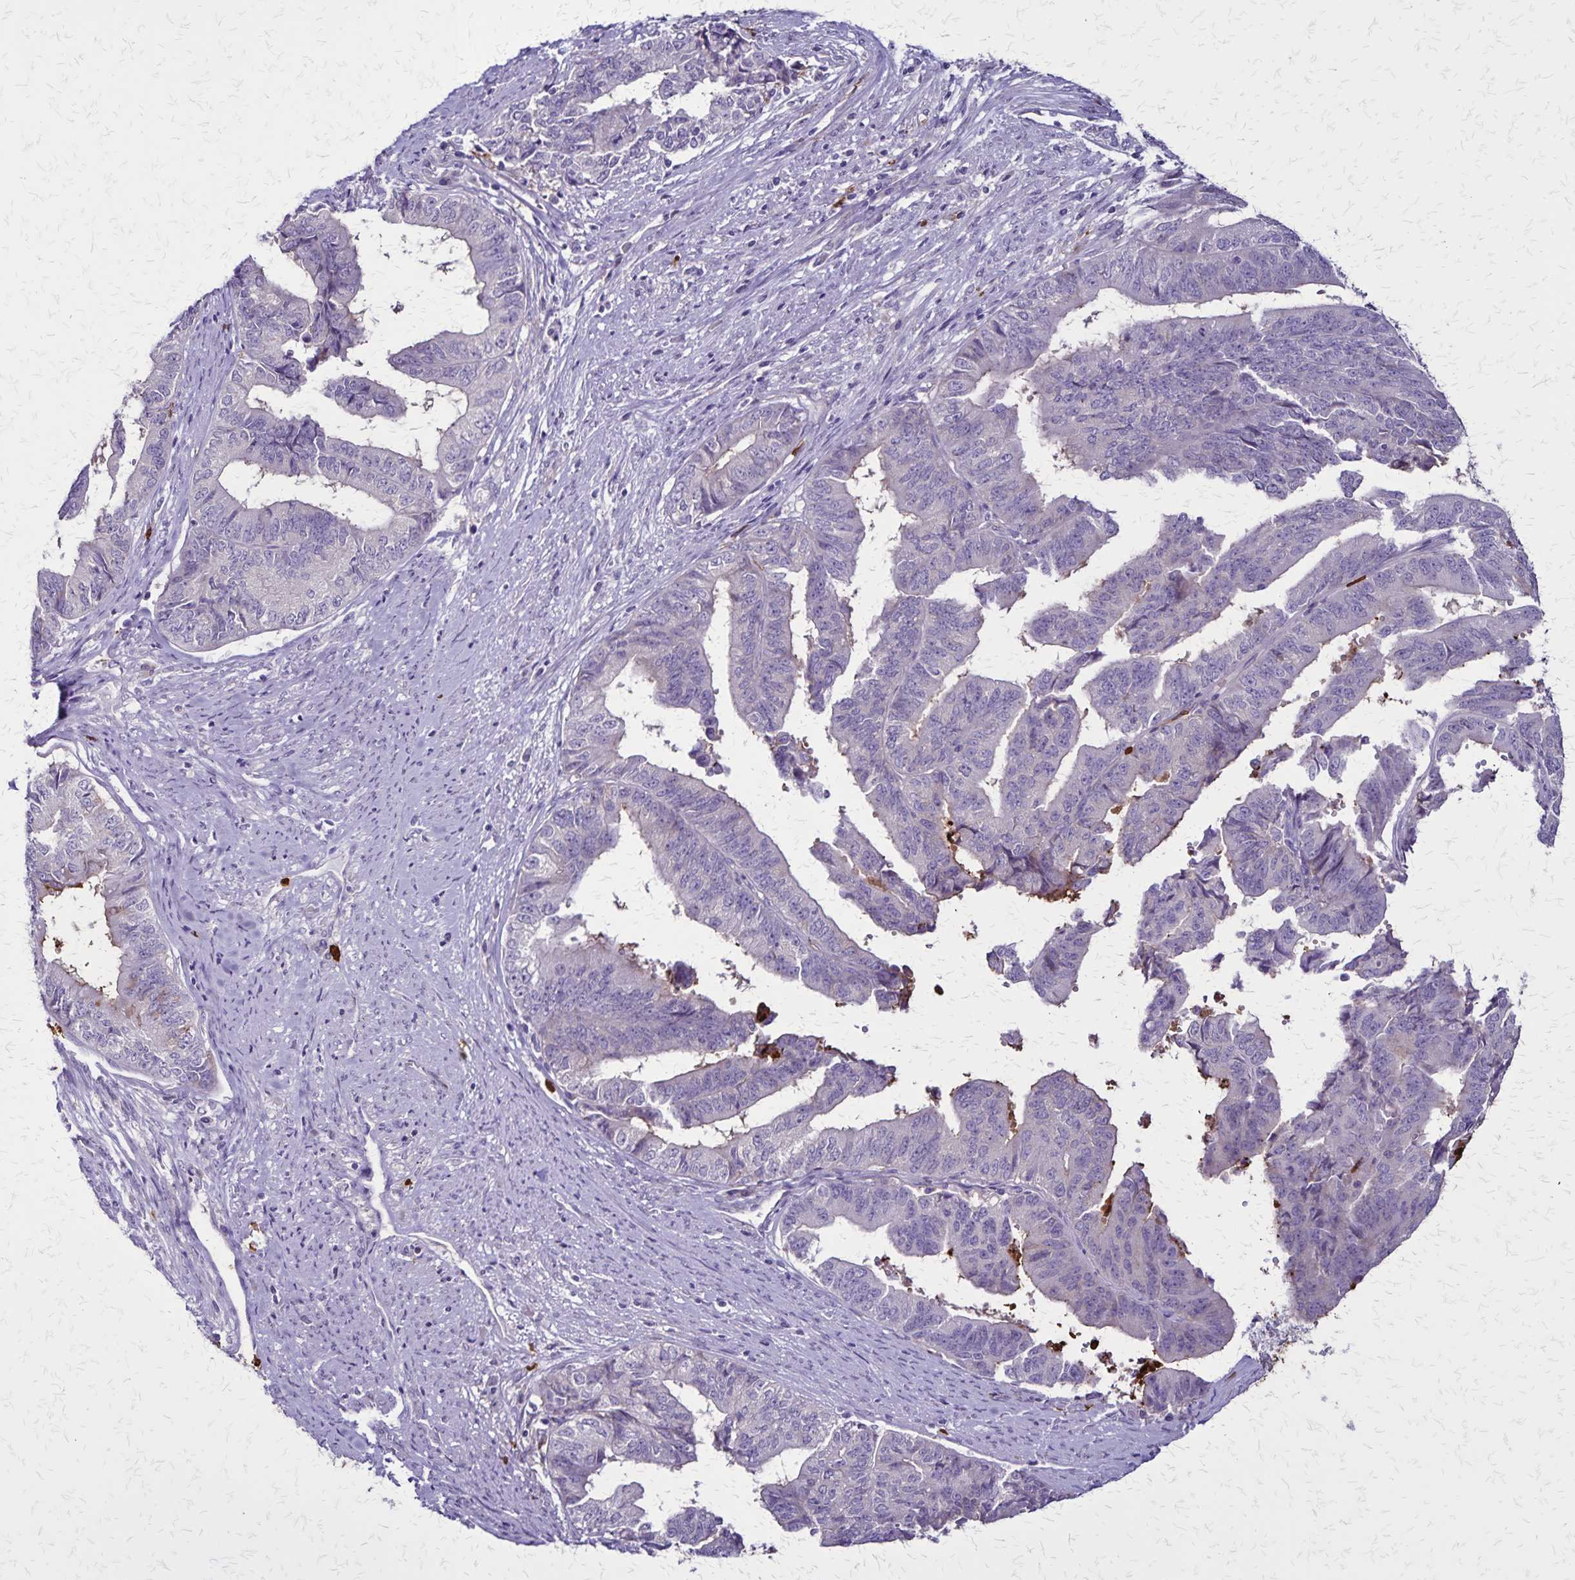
{"staining": {"intensity": "negative", "quantity": "none", "location": "none"}, "tissue": "endometrial cancer", "cell_type": "Tumor cells", "image_type": "cancer", "snomed": [{"axis": "morphology", "description": "Adenocarcinoma, NOS"}, {"axis": "topography", "description": "Endometrium"}], "caption": "Endometrial cancer (adenocarcinoma) stained for a protein using immunohistochemistry (IHC) displays no staining tumor cells.", "gene": "ULBP3", "patient": {"sex": "female", "age": 65}}